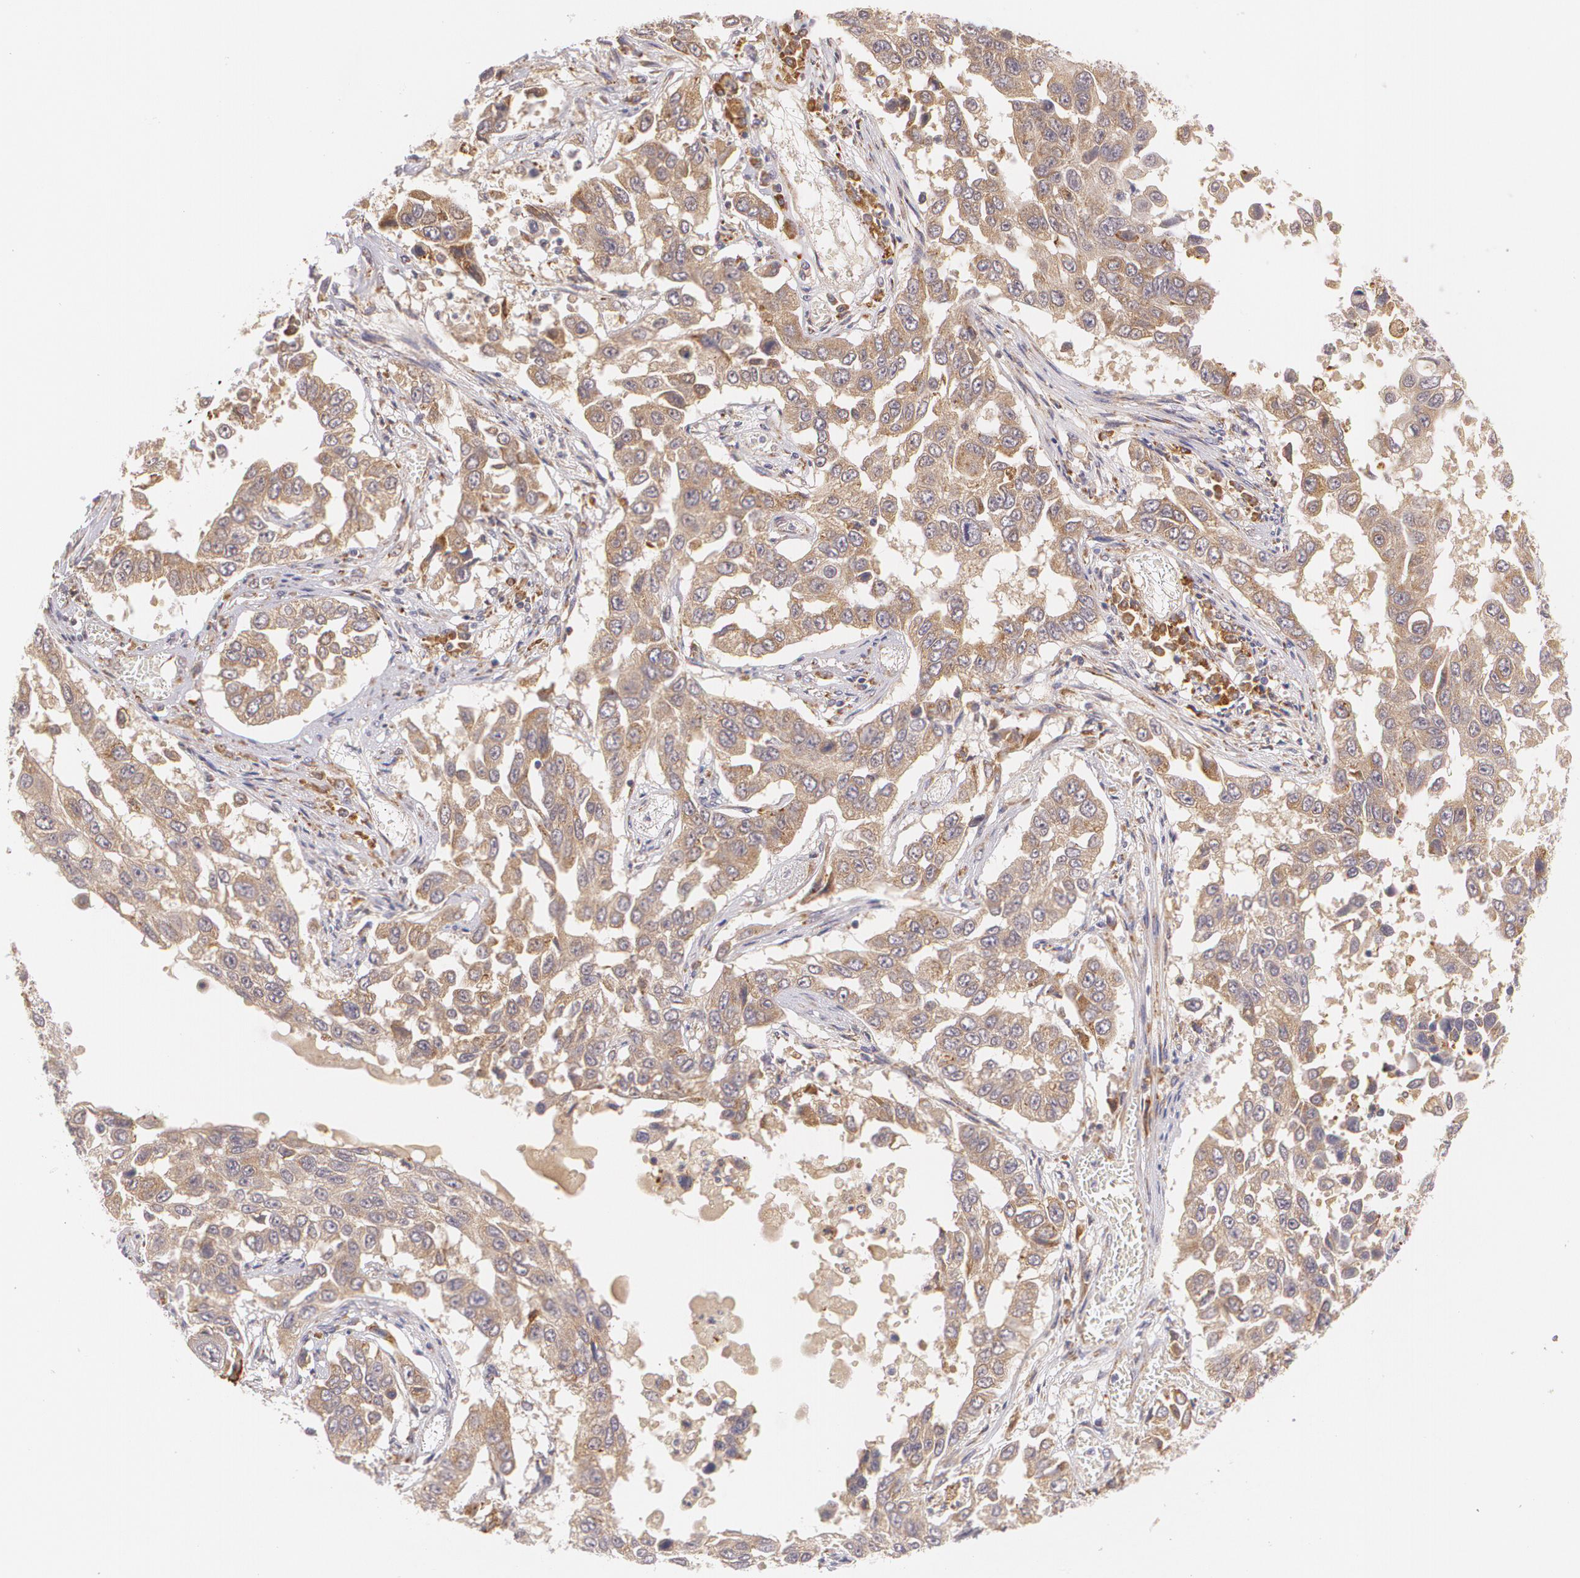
{"staining": {"intensity": "weak", "quantity": ">75%", "location": "cytoplasmic/membranous"}, "tissue": "lung cancer", "cell_type": "Tumor cells", "image_type": "cancer", "snomed": [{"axis": "morphology", "description": "Squamous cell carcinoma, NOS"}, {"axis": "topography", "description": "Lung"}], "caption": "High-magnification brightfield microscopy of lung cancer (squamous cell carcinoma) stained with DAB (brown) and counterstained with hematoxylin (blue). tumor cells exhibit weak cytoplasmic/membranous staining is present in approximately>75% of cells.", "gene": "CCL17", "patient": {"sex": "male", "age": 71}}